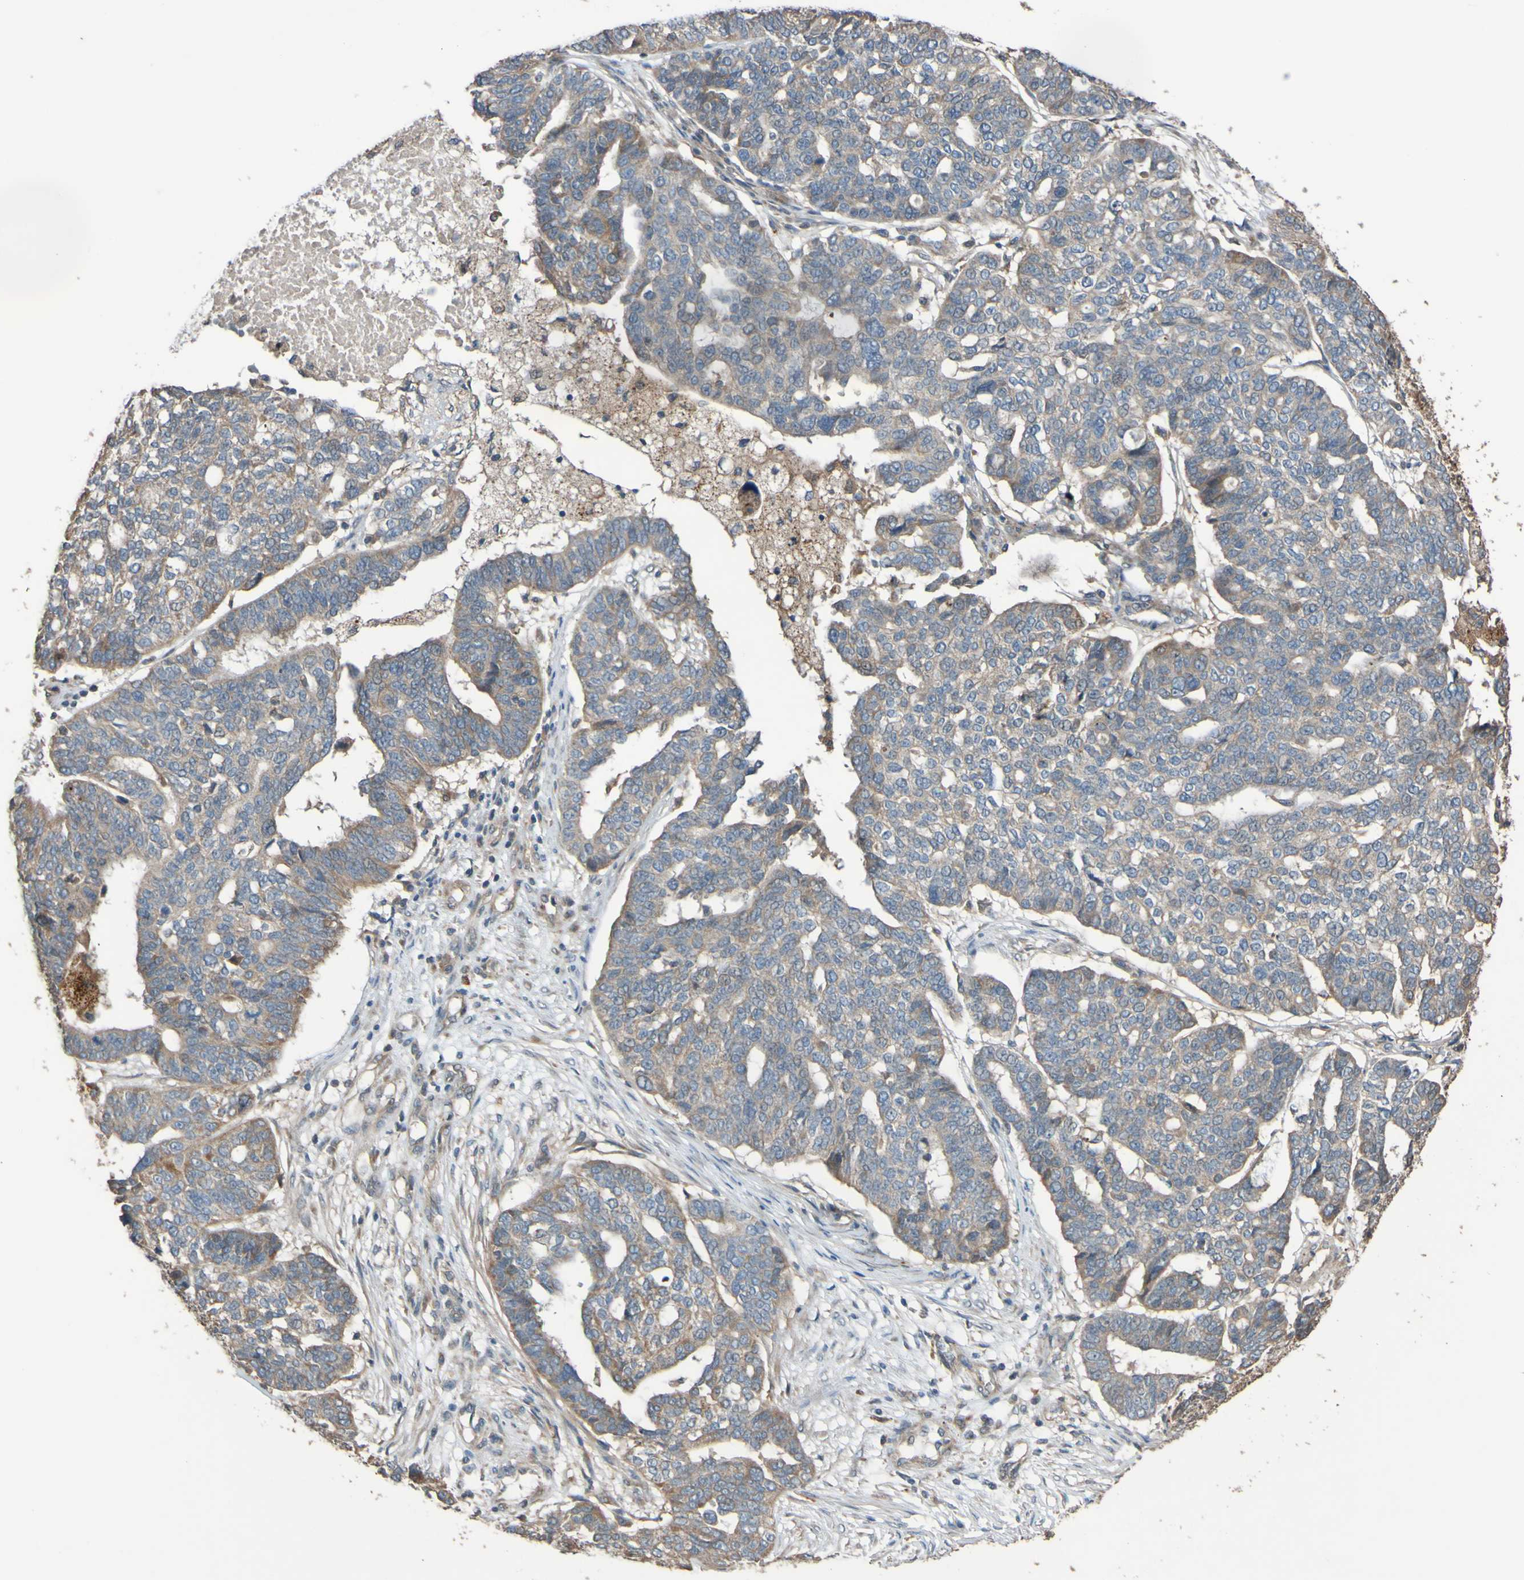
{"staining": {"intensity": "weak", "quantity": ">75%", "location": "cytoplasmic/membranous"}, "tissue": "ovarian cancer", "cell_type": "Tumor cells", "image_type": "cancer", "snomed": [{"axis": "morphology", "description": "Cystadenocarcinoma, serous, NOS"}, {"axis": "topography", "description": "Ovary"}], "caption": "Ovarian serous cystadenocarcinoma stained for a protein reveals weak cytoplasmic/membranous positivity in tumor cells.", "gene": "UCN", "patient": {"sex": "female", "age": 59}}